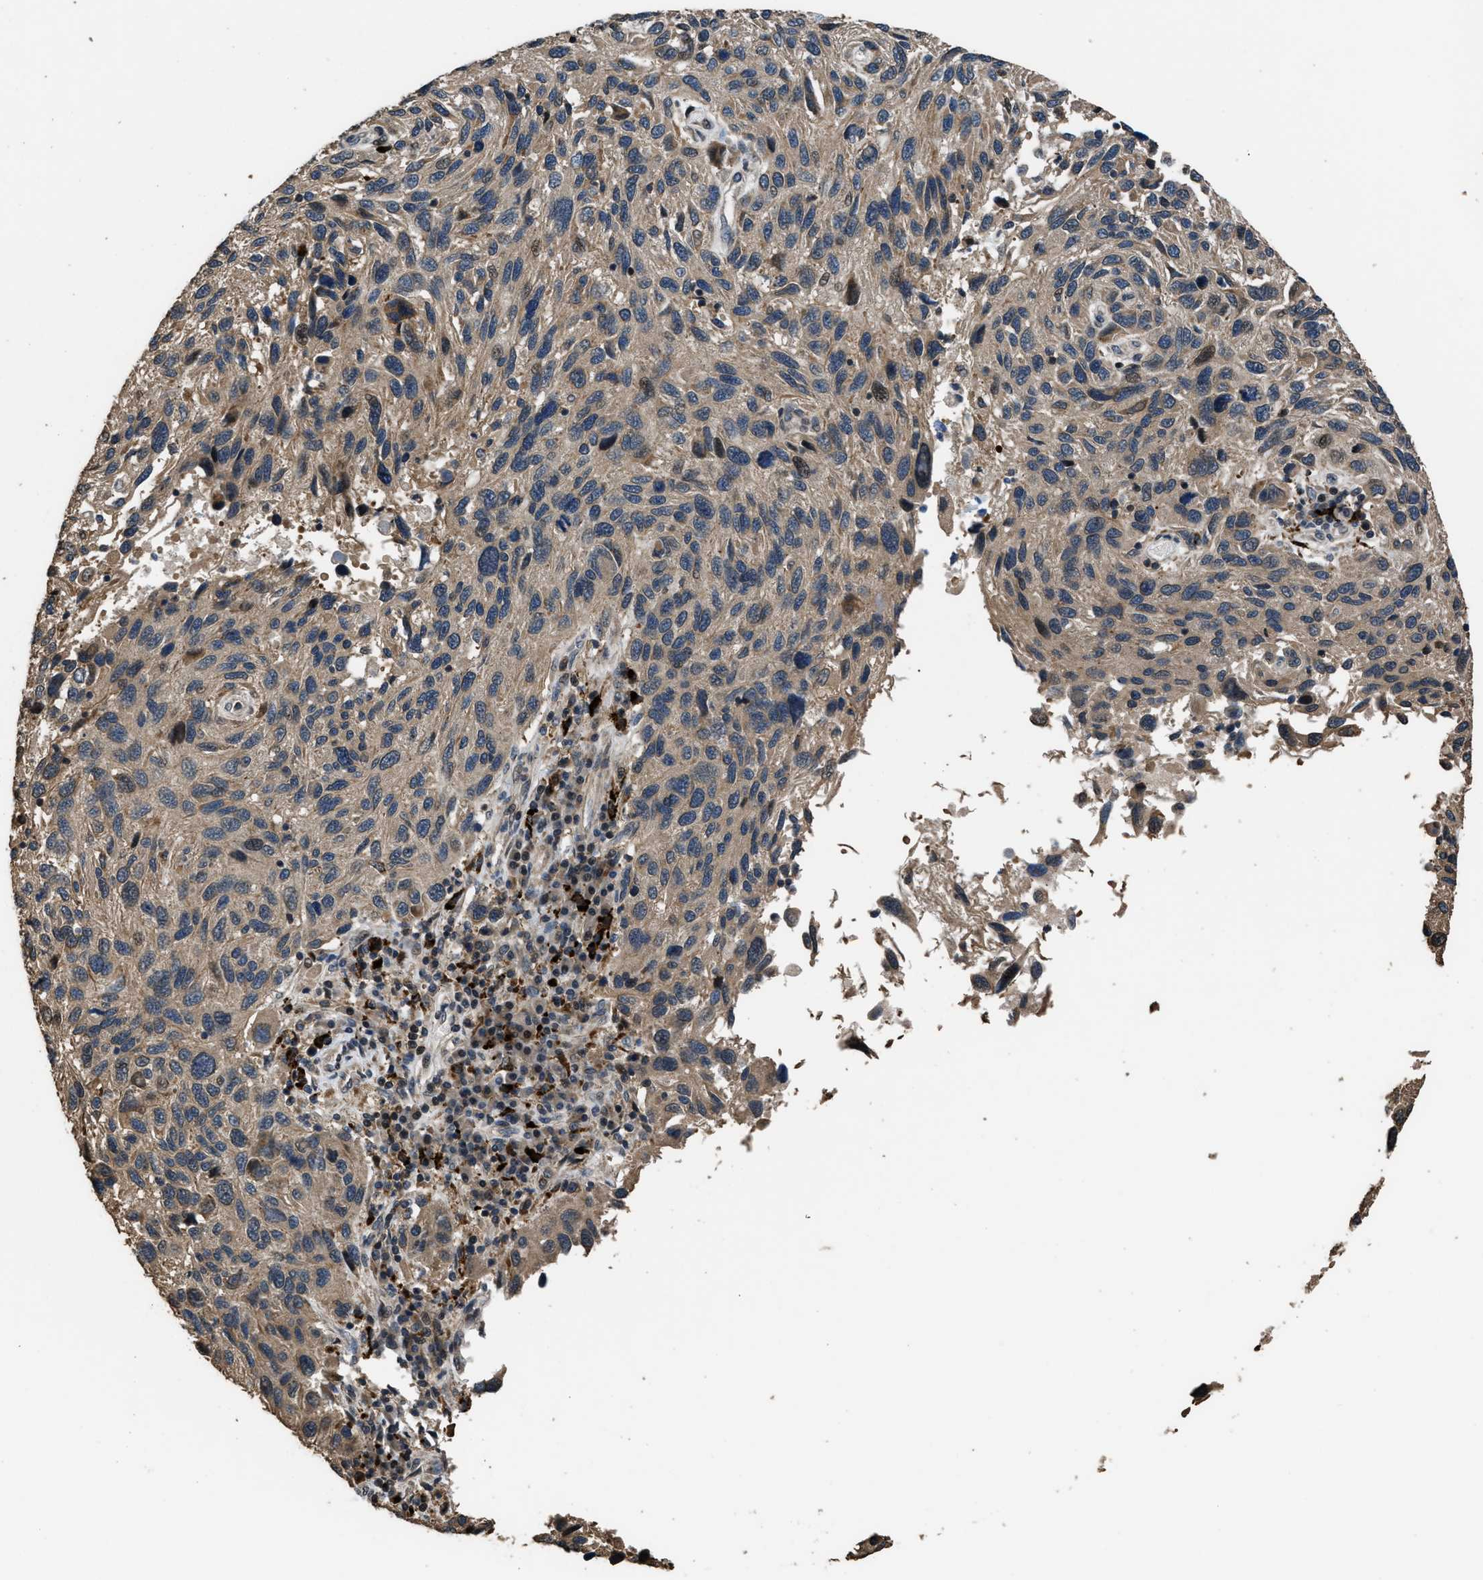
{"staining": {"intensity": "moderate", "quantity": ">75%", "location": "cytoplasmic/membranous,nuclear"}, "tissue": "melanoma", "cell_type": "Tumor cells", "image_type": "cancer", "snomed": [{"axis": "morphology", "description": "Malignant melanoma, NOS"}, {"axis": "topography", "description": "Skin"}], "caption": "Immunohistochemistry micrograph of neoplastic tissue: malignant melanoma stained using immunohistochemistry displays medium levels of moderate protein expression localized specifically in the cytoplasmic/membranous and nuclear of tumor cells, appearing as a cytoplasmic/membranous and nuclear brown color.", "gene": "CTBS", "patient": {"sex": "male", "age": 53}}